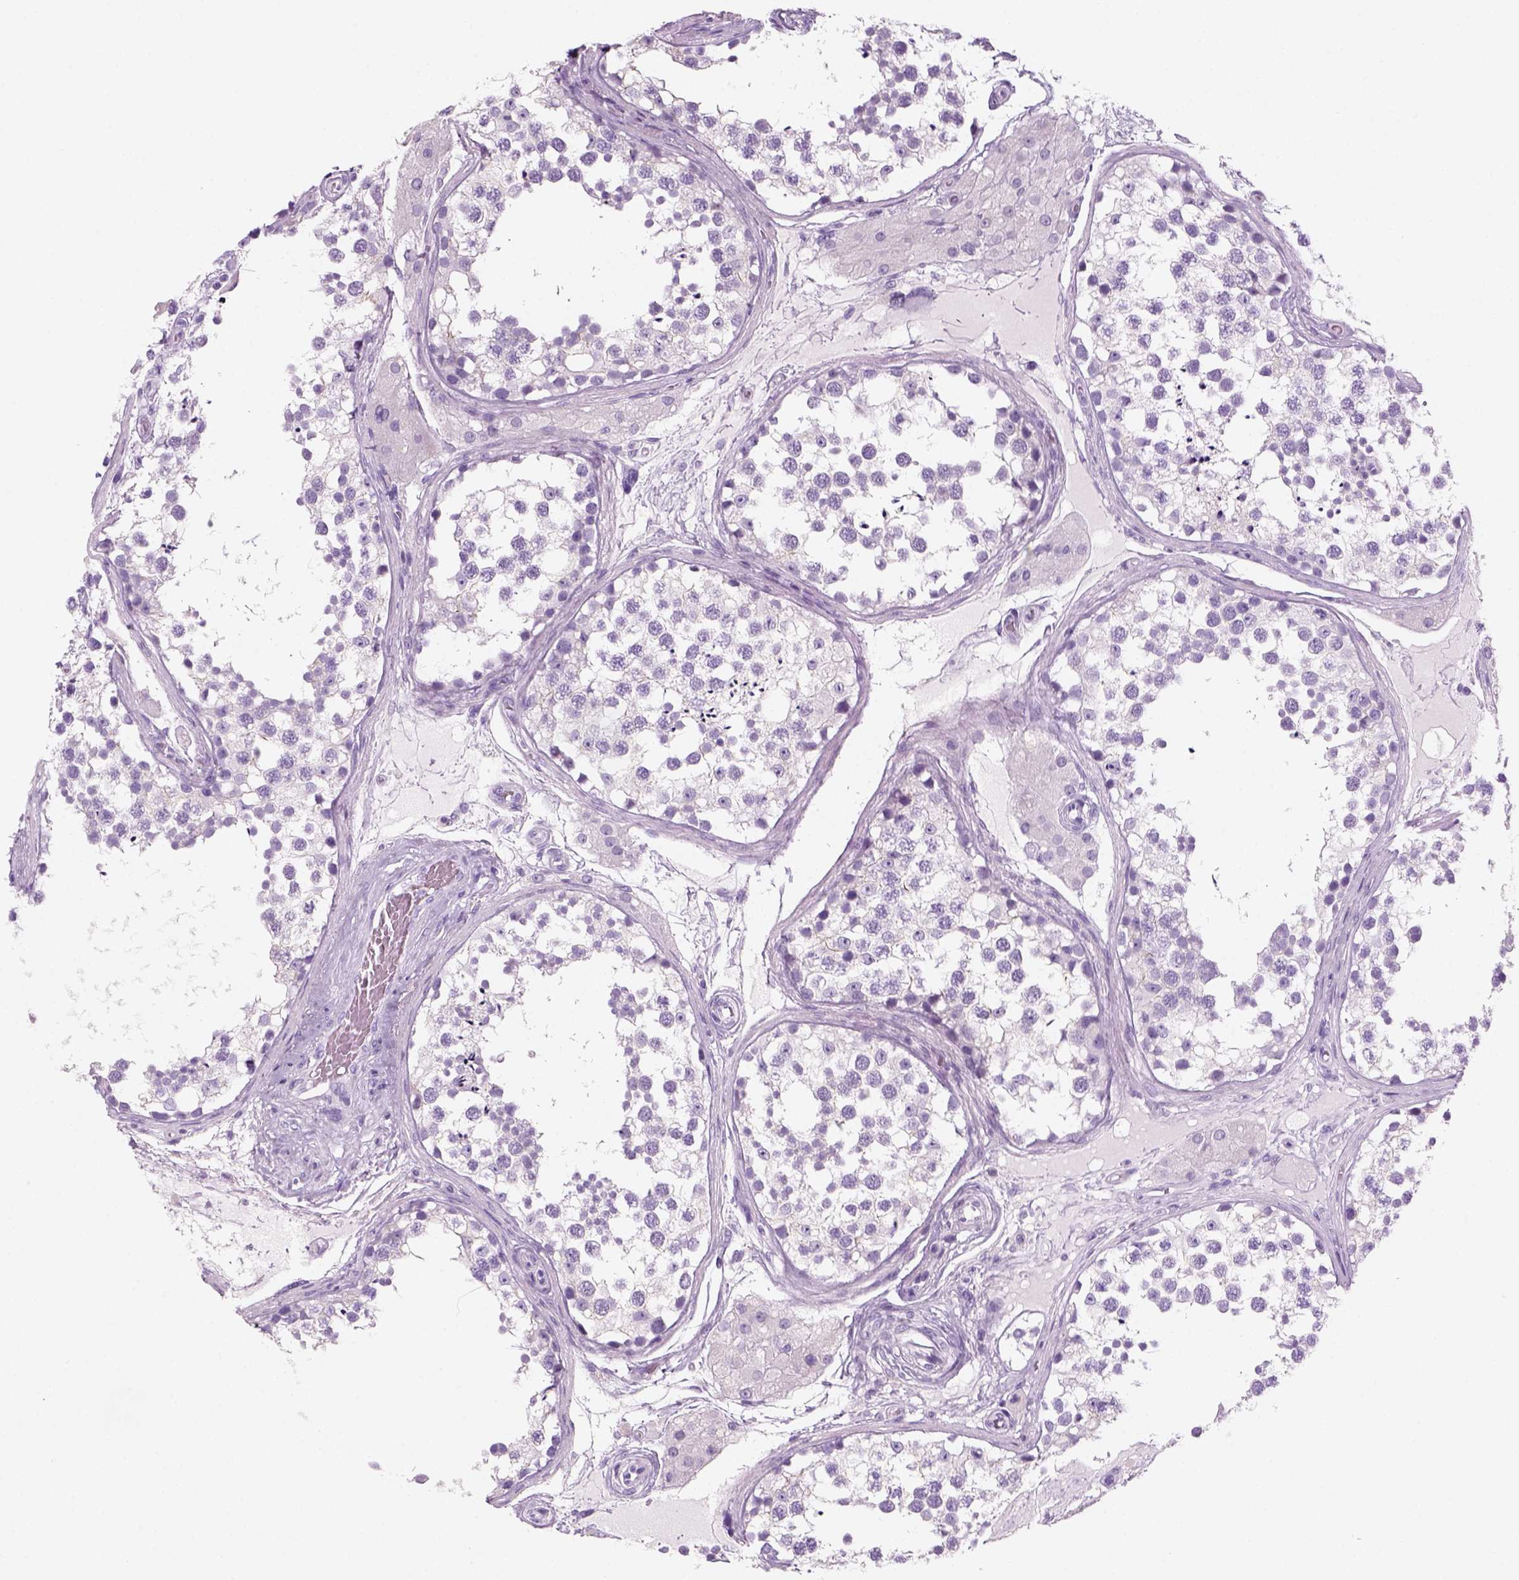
{"staining": {"intensity": "negative", "quantity": "none", "location": "none"}, "tissue": "testis", "cell_type": "Cells in seminiferous ducts", "image_type": "normal", "snomed": [{"axis": "morphology", "description": "Normal tissue, NOS"}, {"axis": "morphology", "description": "Seminoma, NOS"}, {"axis": "topography", "description": "Testis"}], "caption": "DAB immunohistochemical staining of normal human testis reveals no significant positivity in cells in seminiferous ducts.", "gene": "KRTAP11", "patient": {"sex": "male", "age": 65}}